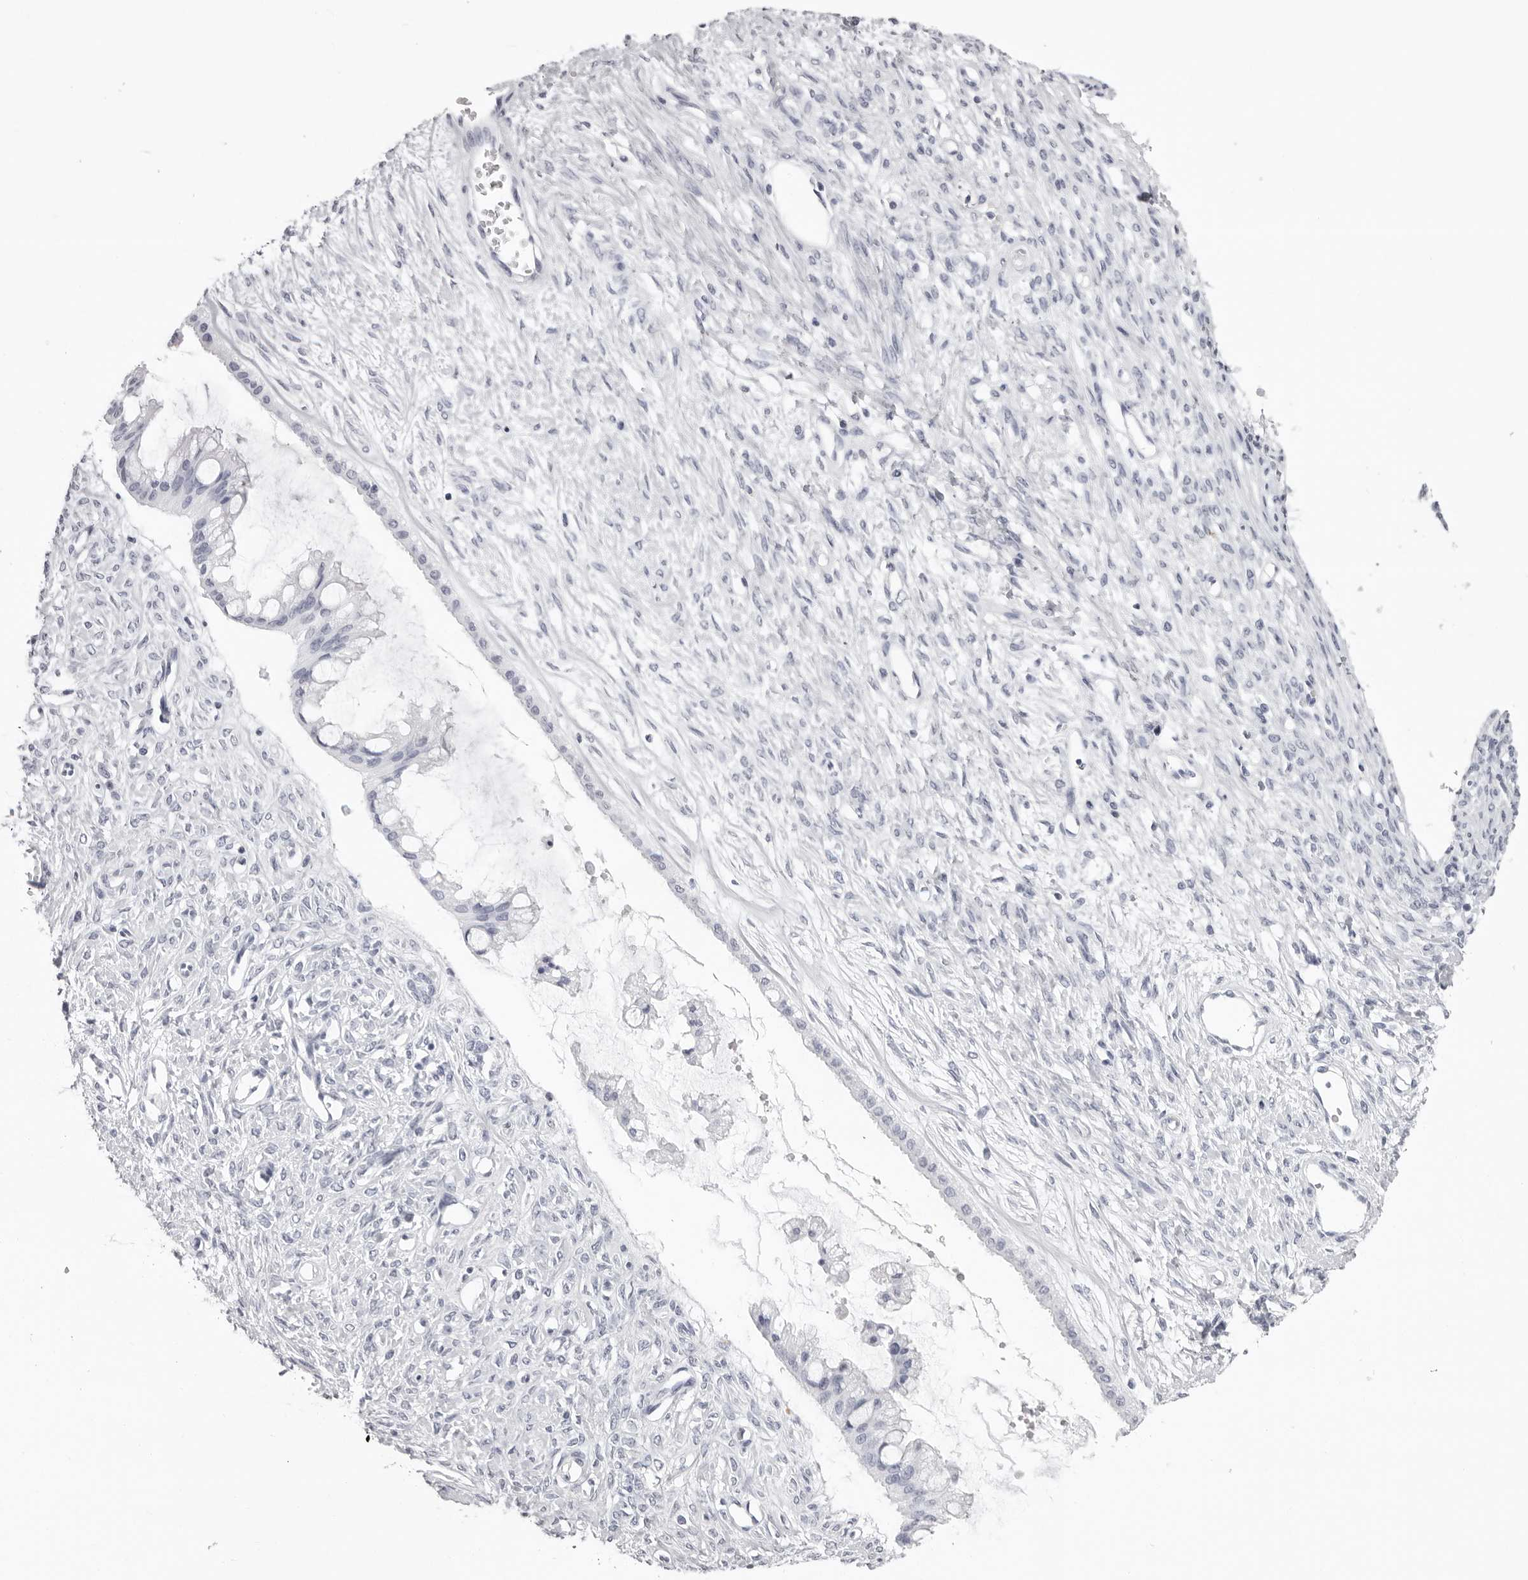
{"staining": {"intensity": "negative", "quantity": "none", "location": "none"}, "tissue": "ovarian cancer", "cell_type": "Tumor cells", "image_type": "cancer", "snomed": [{"axis": "morphology", "description": "Cystadenocarcinoma, mucinous, NOS"}, {"axis": "topography", "description": "Ovary"}], "caption": "Tumor cells are negative for protein expression in human mucinous cystadenocarcinoma (ovarian).", "gene": "CST1", "patient": {"sex": "female", "age": 73}}